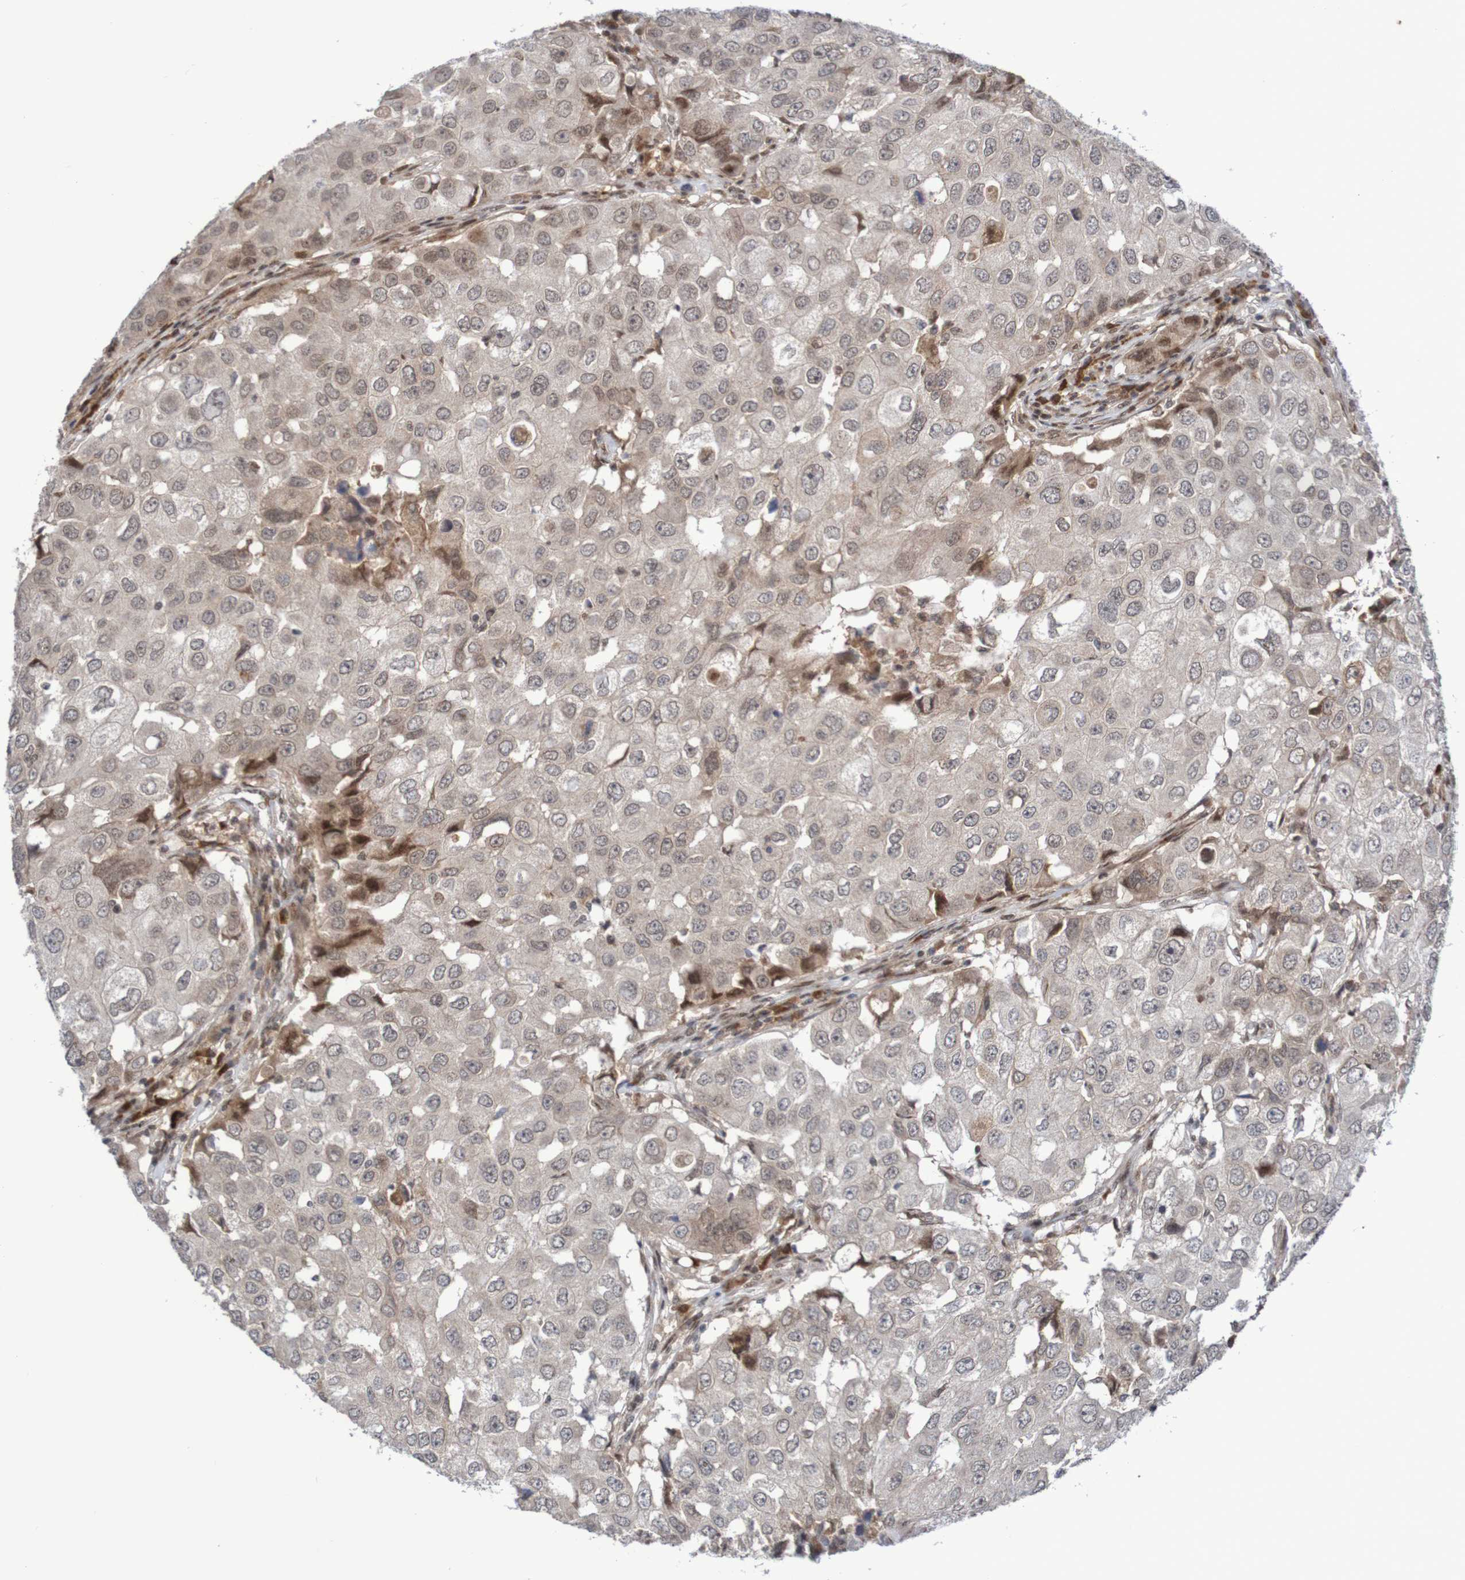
{"staining": {"intensity": "weak", "quantity": ">75%", "location": "cytoplasmic/membranous"}, "tissue": "breast cancer", "cell_type": "Tumor cells", "image_type": "cancer", "snomed": [{"axis": "morphology", "description": "Duct carcinoma"}, {"axis": "topography", "description": "Breast"}], "caption": "A low amount of weak cytoplasmic/membranous staining is appreciated in about >75% of tumor cells in breast cancer (infiltrating ductal carcinoma) tissue. The staining was performed using DAB to visualize the protein expression in brown, while the nuclei were stained in blue with hematoxylin (Magnification: 20x).", "gene": "ITLN1", "patient": {"sex": "female", "age": 27}}